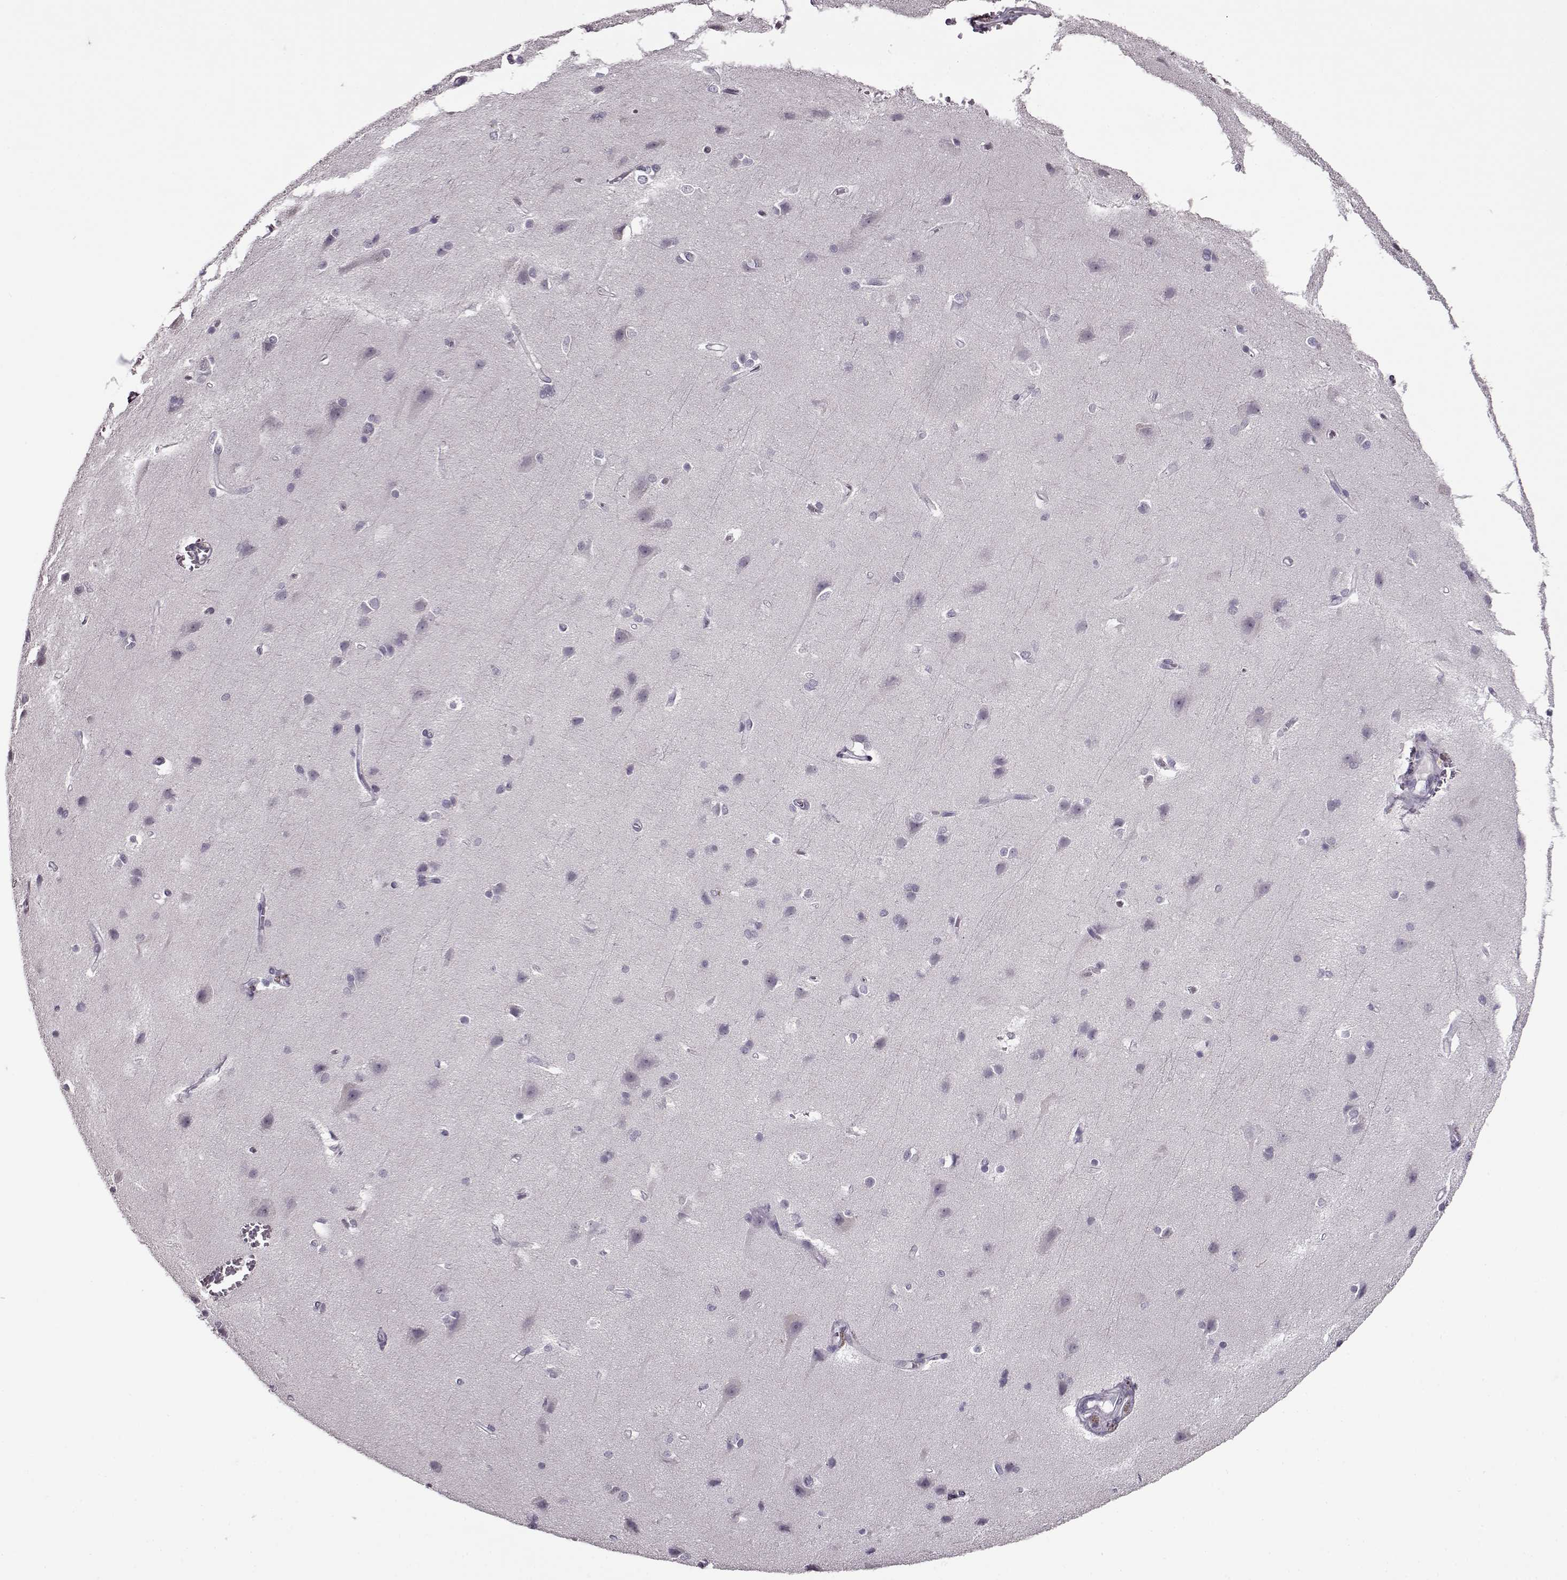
{"staining": {"intensity": "negative", "quantity": "none", "location": "none"}, "tissue": "cerebral cortex", "cell_type": "Endothelial cells", "image_type": "normal", "snomed": [{"axis": "morphology", "description": "Normal tissue, NOS"}, {"axis": "topography", "description": "Cerebral cortex"}], "caption": "DAB immunohistochemical staining of unremarkable human cerebral cortex demonstrates no significant staining in endothelial cells.", "gene": "FSHB", "patient": {"sex": "male", "age": 37}}